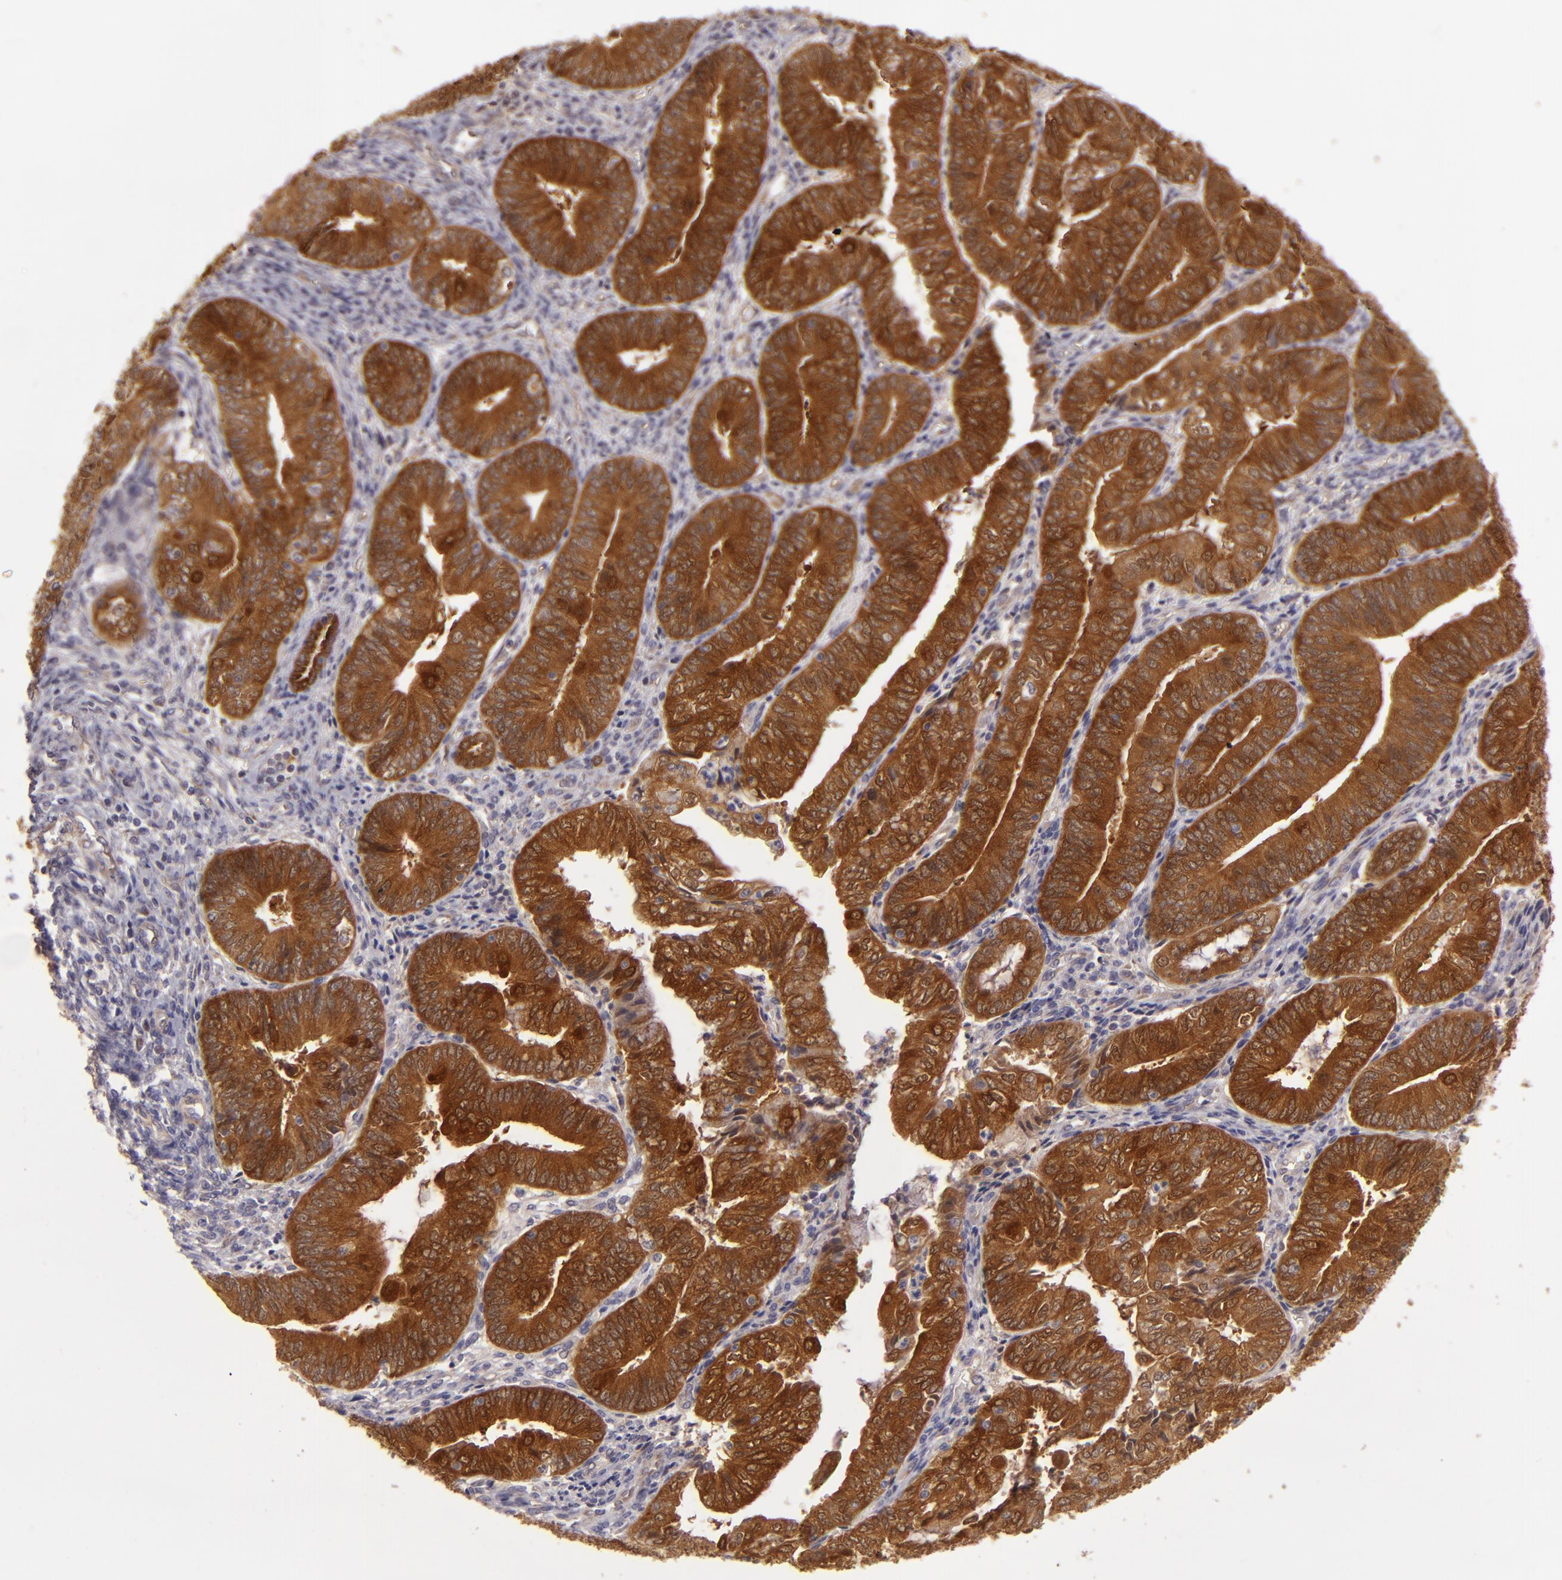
{"staining": {"intensity": "strong", "quantity": ">75%", "location": "cytoplasmic/membranous"}, "tissue": "endometrial cancer", "cell_type": "Tumor cells", "image_type": "cancer", "snomed": [{"axis": "morphology", "description": "Adenocarcinoma, NOS"}, {"axis": "topography", "description": "Endometrium"}], "caption": "Tumor cells reveal high levels of strong cytoplasmic/membranous staining in approximately >75% of cells in endometrial cancer. The staining was performed using DAB (3,3'-diaminobenzidine) to visualize the protein expression in brown, while the nuclei were stained in blue with hematoxylin (Magnification: 20x).", "gene": "SH2D4A", "patient": {"sex": "female", "age": 55}}